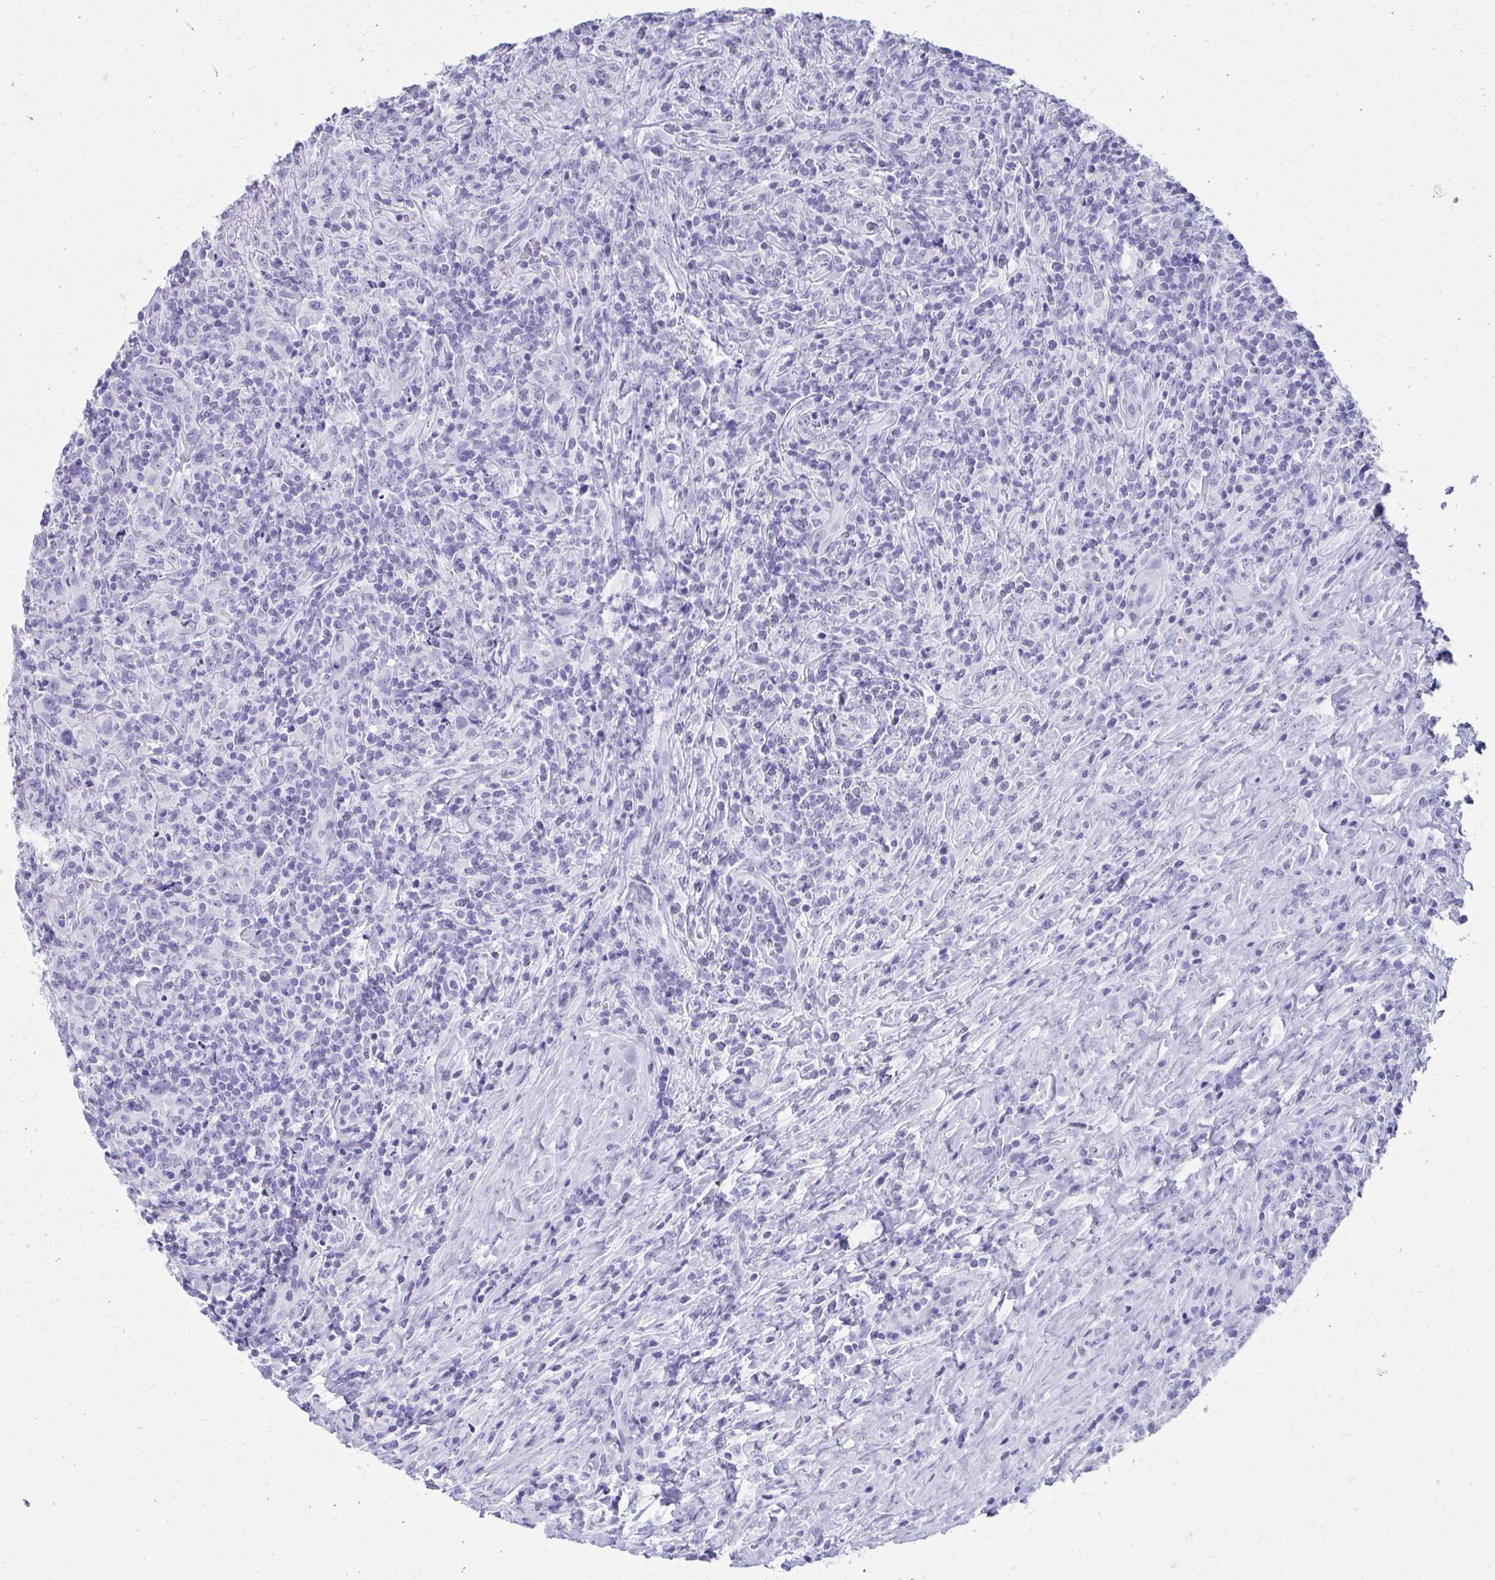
{"staining": {"intensity": "negative", "quantity": "none", "location": "none"}, "tissue": "lymphoma", "cell_type": "Tumor cells", "image_type": "cancer", "snomed": [{"axis": "morphology", "description": "Hodgkin's disease, NOS"}, {"axis": "topography", "description": "Lymph node"}], "caption": "IHC image of neoplastic tissue: human lymphoma stained with DAB (3,3'-diaminobenzidine) displays no significant protein staining in tumor cells.", "gene": "ATP4B", "patient": {"sex": "female", "age": 18}}